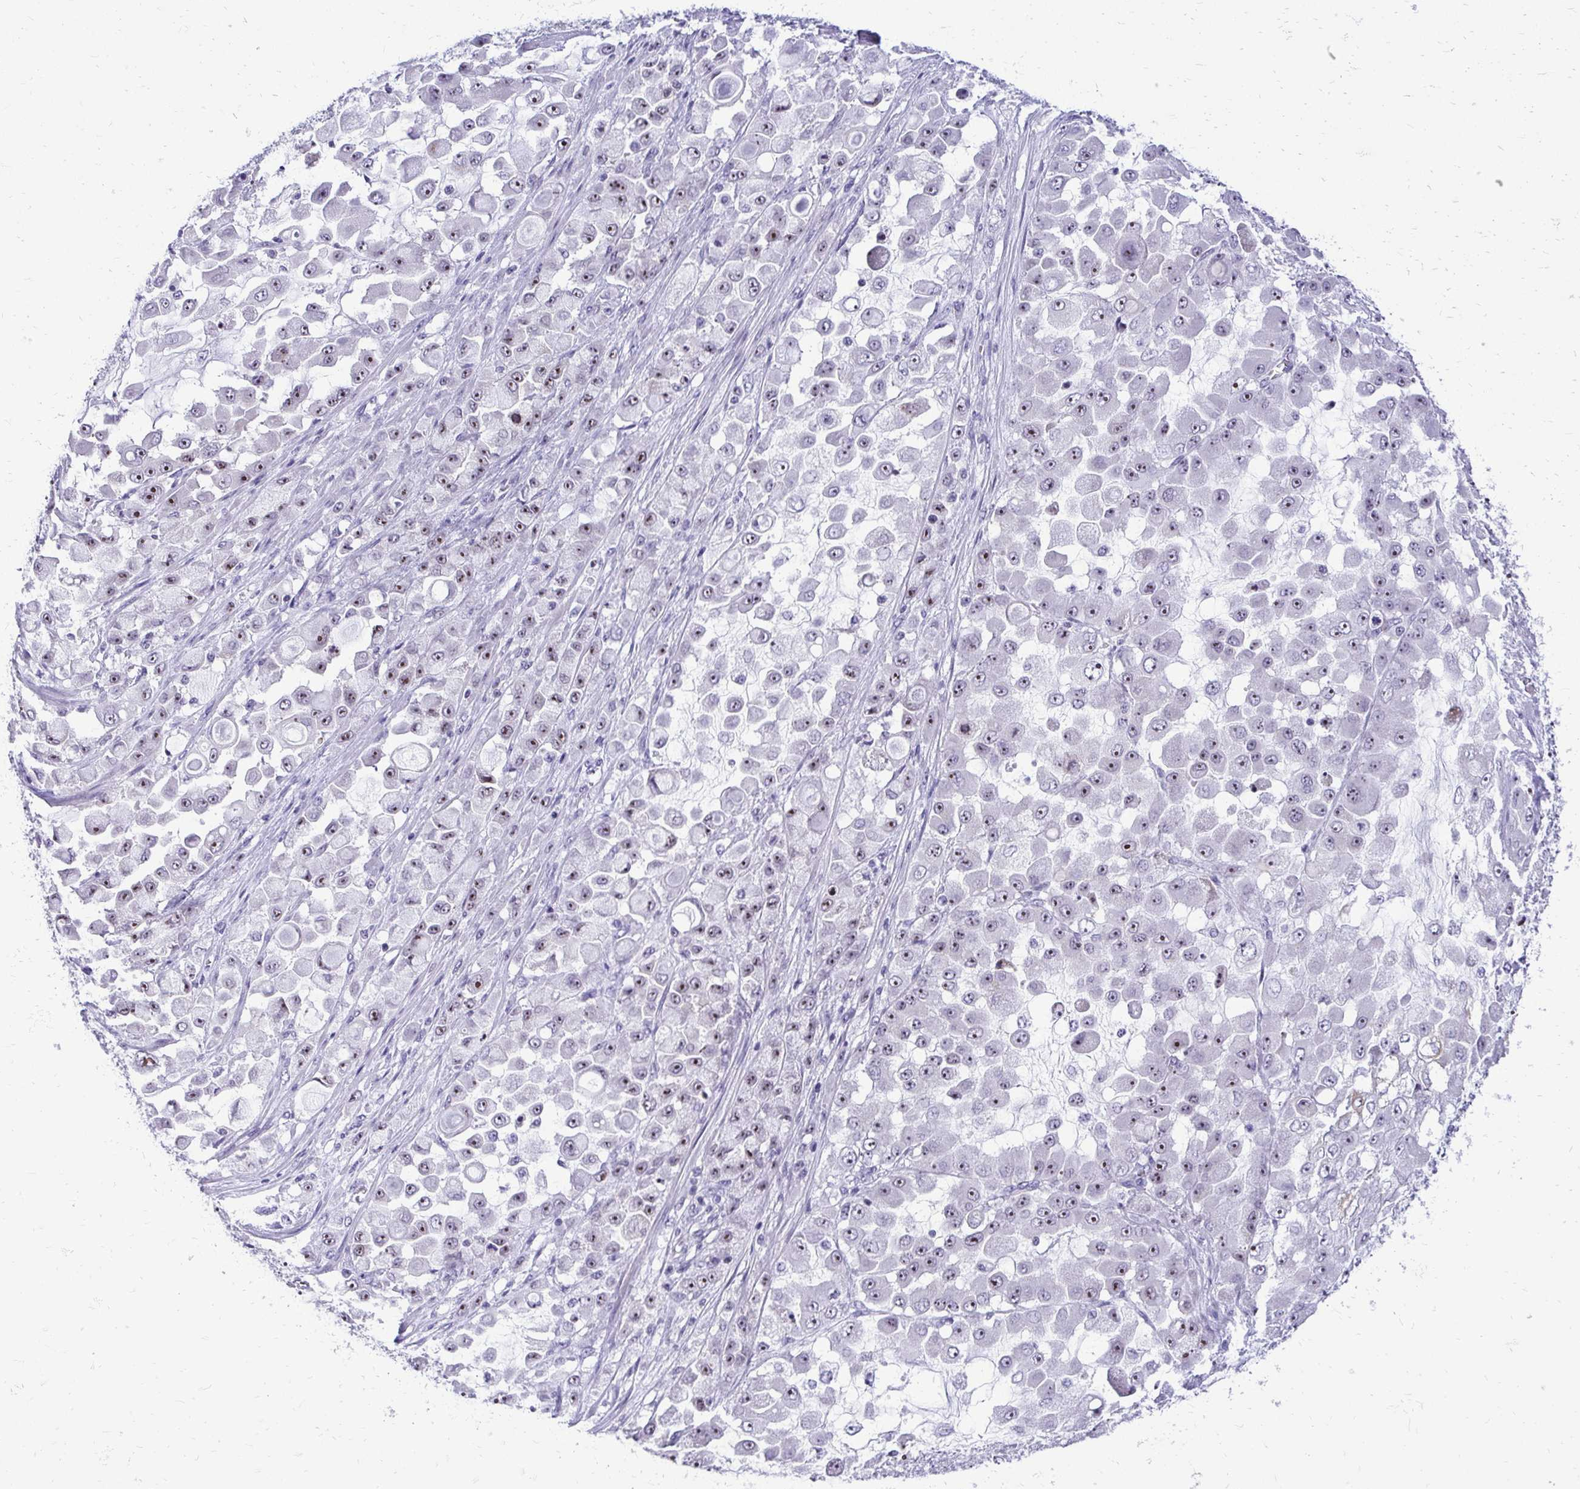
{"staining": {"intensity": "moderate", "quantity": "25%-75%", "location": "nuclear"}, "tissue": "stomach cancer", "cell_type": "Tumor cells", "image_type": "cancer", "snomed": [{"axis": "morphology", "description": "Adenocarcinoma, NOS"}, {"axis": "topography", "description": "Stomach"}], "caption": "This image displays IHC staining of human stomach cancer (adenocarcinoma), with medium moderate nuclear positivity in about 25%-75% of tumor cells.", "gene": "NIFK", "patient": {"sex": "female", "age": 76}}